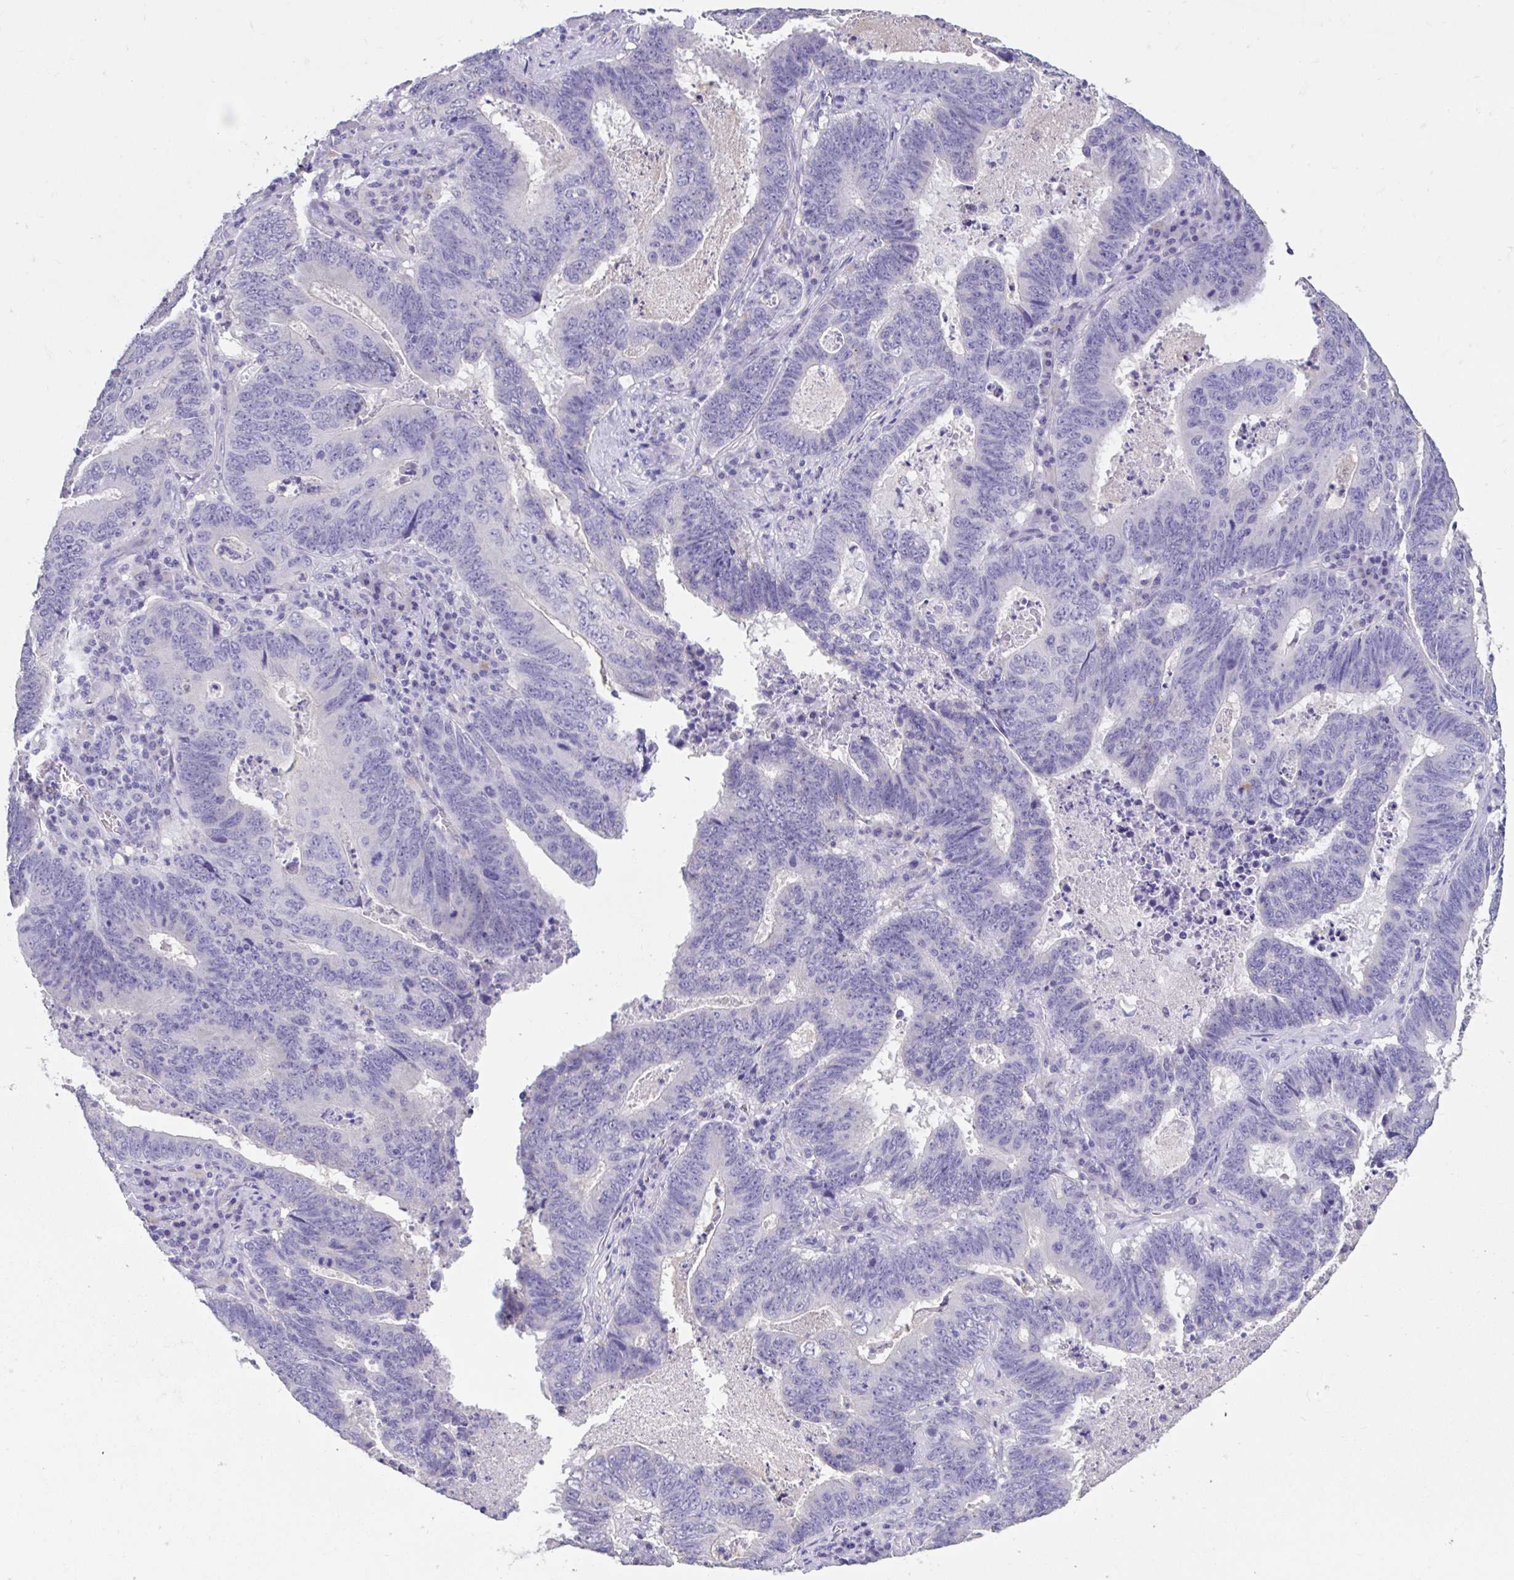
{"staining": {"intensity": "negative", "quantity": "none", "location": "none"}, "tissue": "lung cancer", "cell_type": "Tumor cells", "image_type": "cancer", "snomed": [{"axis": "morphology", "description": "Aneuploidy"}, {"axis": "morphology", "description": "Adenocarcinoma, NOS"}, {"axis": "morphology", "description": "Adenocarcinoma primary or metastatic"}, {"axis": "topography", "description": "Lung"}], "caption": "Immunohistochemistry photomicrograph of lung adenocarcinoma primary or metastatic stained for a protein (brown), which exhibits no staining in tumor cells.", "gene": "GPR162", "patient": {"sex": "female", "age": 75}}